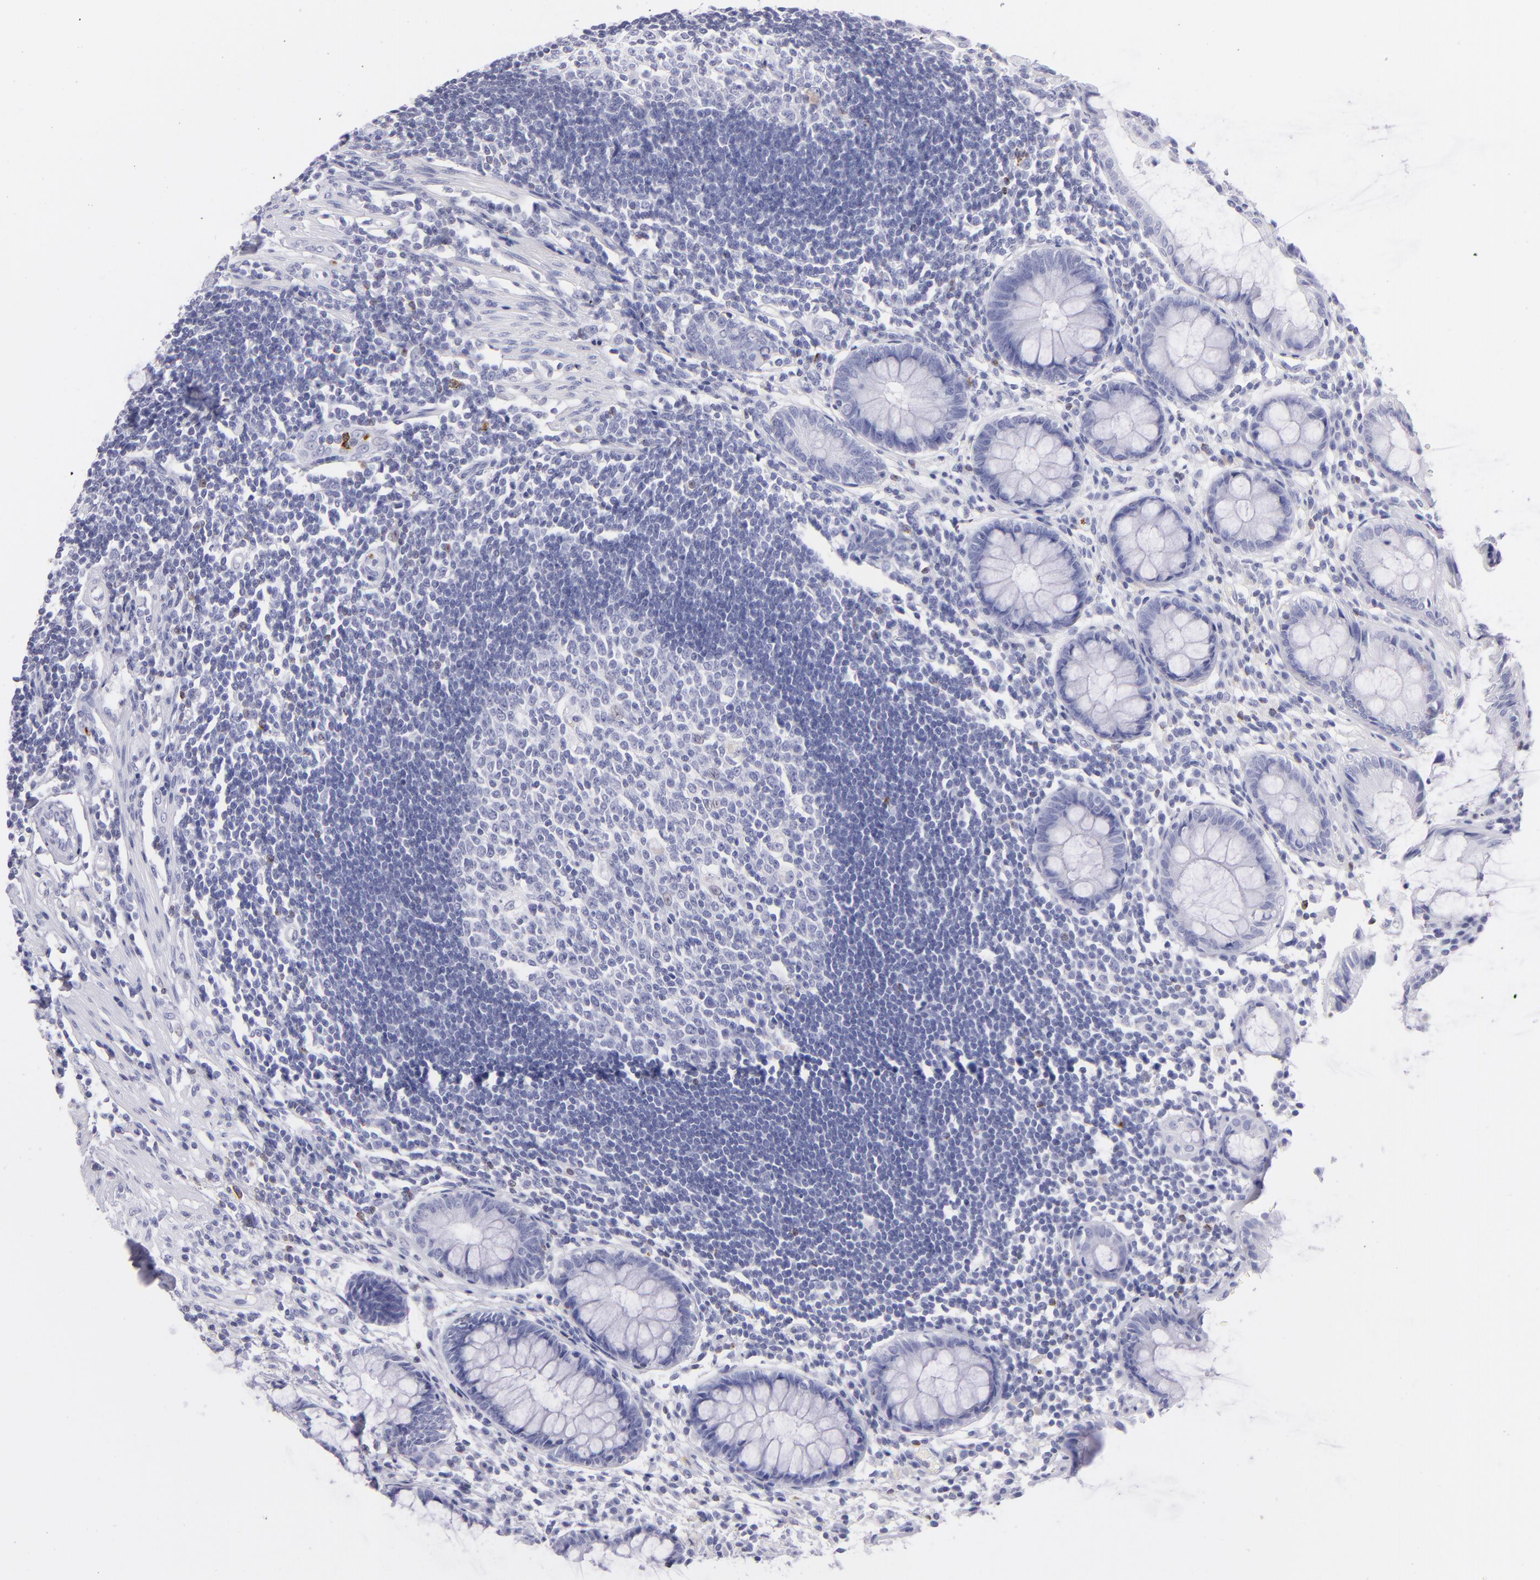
{"staining": {"intensity": "negative", "quantity": "none", "location": "none"}, "tissue": "rectum", "cell_type": "Glandular cells", "image_type": "normal", "snomed": [{"axis": "morphology", "description": "Normal tissue, NOS"}, {"axis": "topography", "description": "Rectum"}], "caption": "Immunohistochemistry (IHC) histopathology image of unremarkable rectum: rectum stained with DAB (3,3'-diaminobenzidine) demonstrates no significant protein positivity in glandular cells.", "gene": "PRF1", "patient": {"sex": "female", "age": 66}}